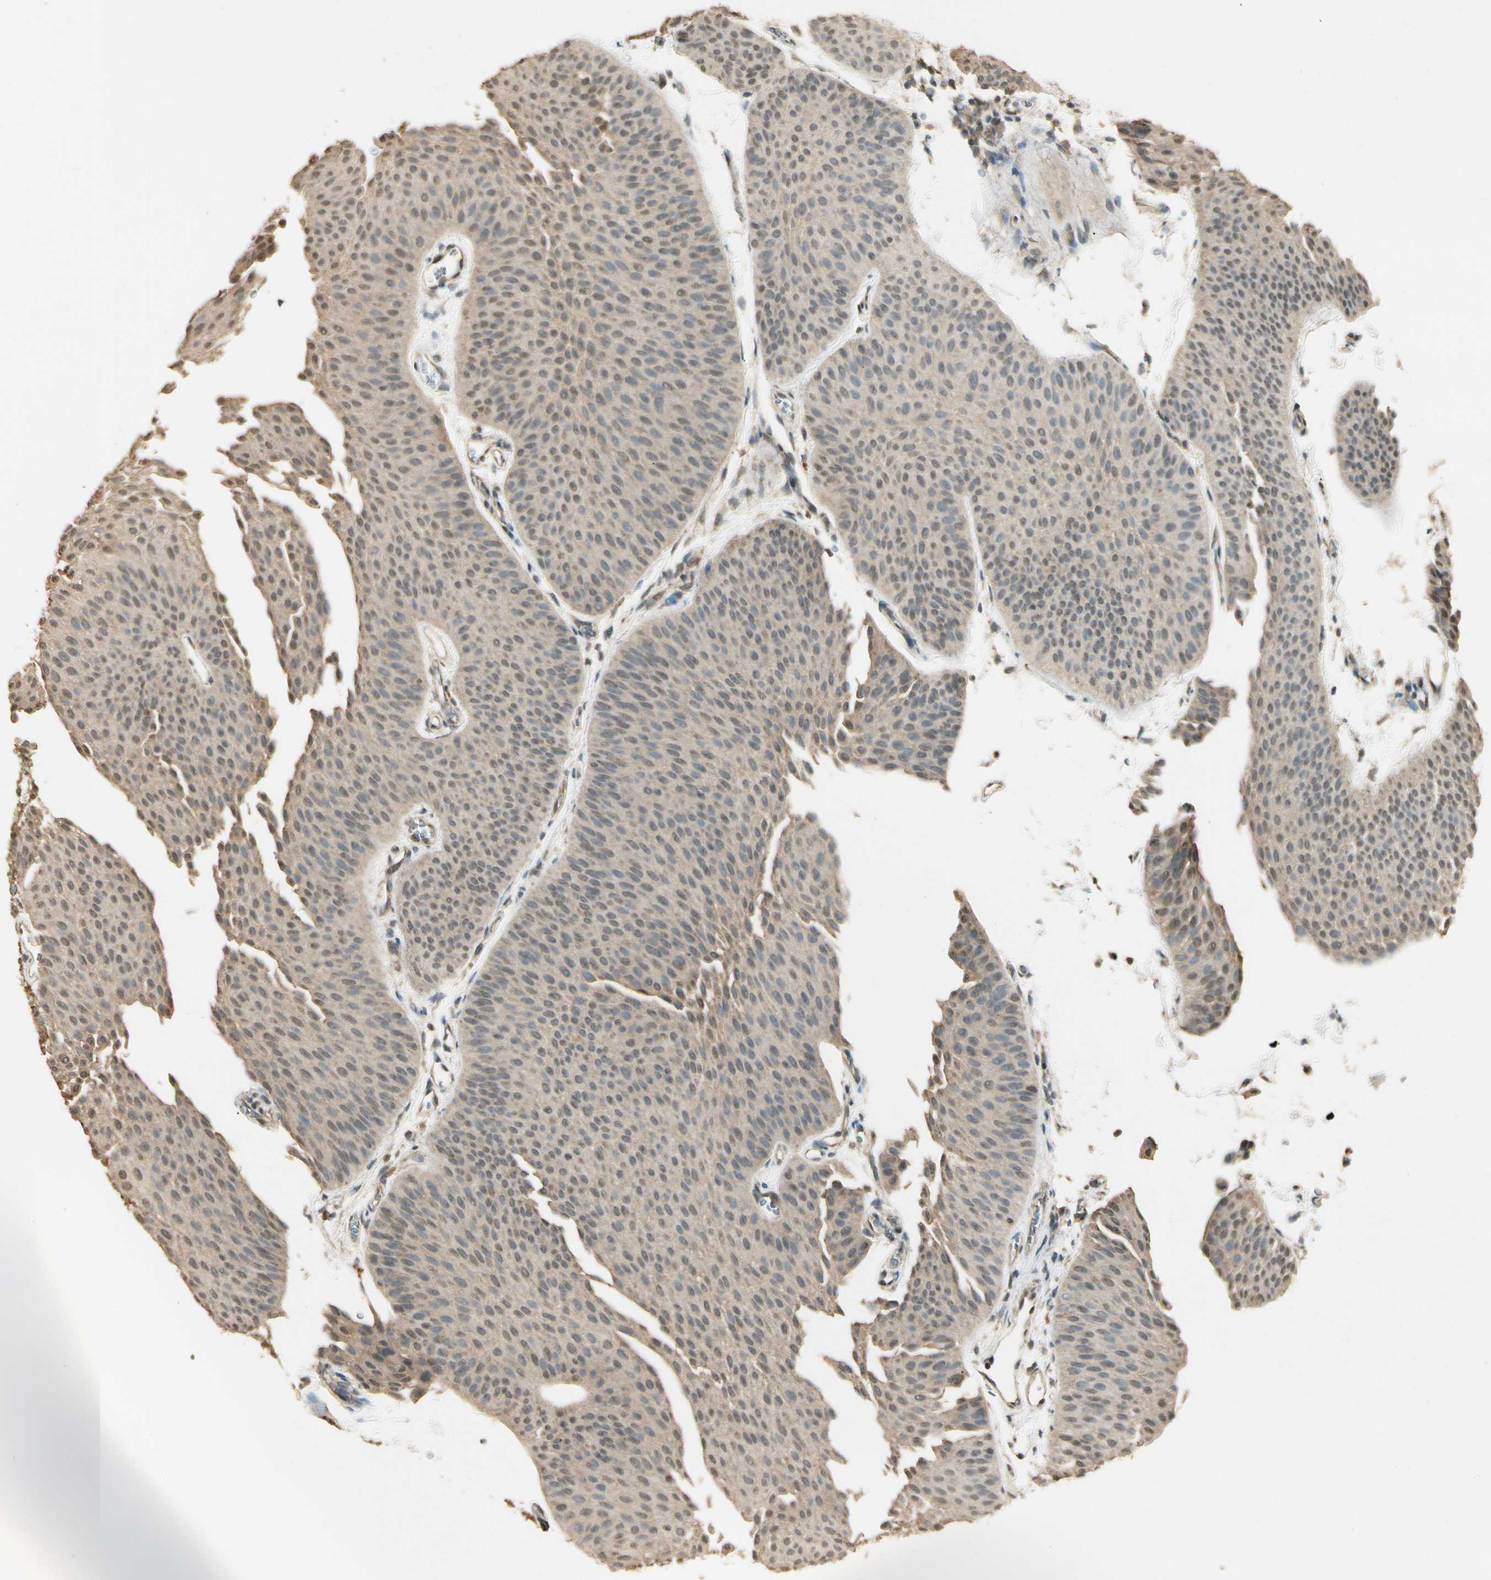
{"staining": {"intensity": "weak", "quantity": ">75%", "location": "cytoplasmic/membranous"}, "tissue": "urothelial cancer", "cell_type": "Tumor cells", "image_type": "cancer", "snomed": [{"axis": "morphology", "description": "Urothelial carcinoma, Low grade"}, {"axis": "topography", "description": "Urinary bladder"}], "caption": "This photomicrograph displays low-grade urothelial carcinoma stained with immunohistochemistry to label a protein in brown. The cytoplasmic/membranous of tumor cells show weak positivity for the protein. Nuclei are counter-stained blue.", "gene": "SGCA", "patient": {"sex": "female", "age": 60}}